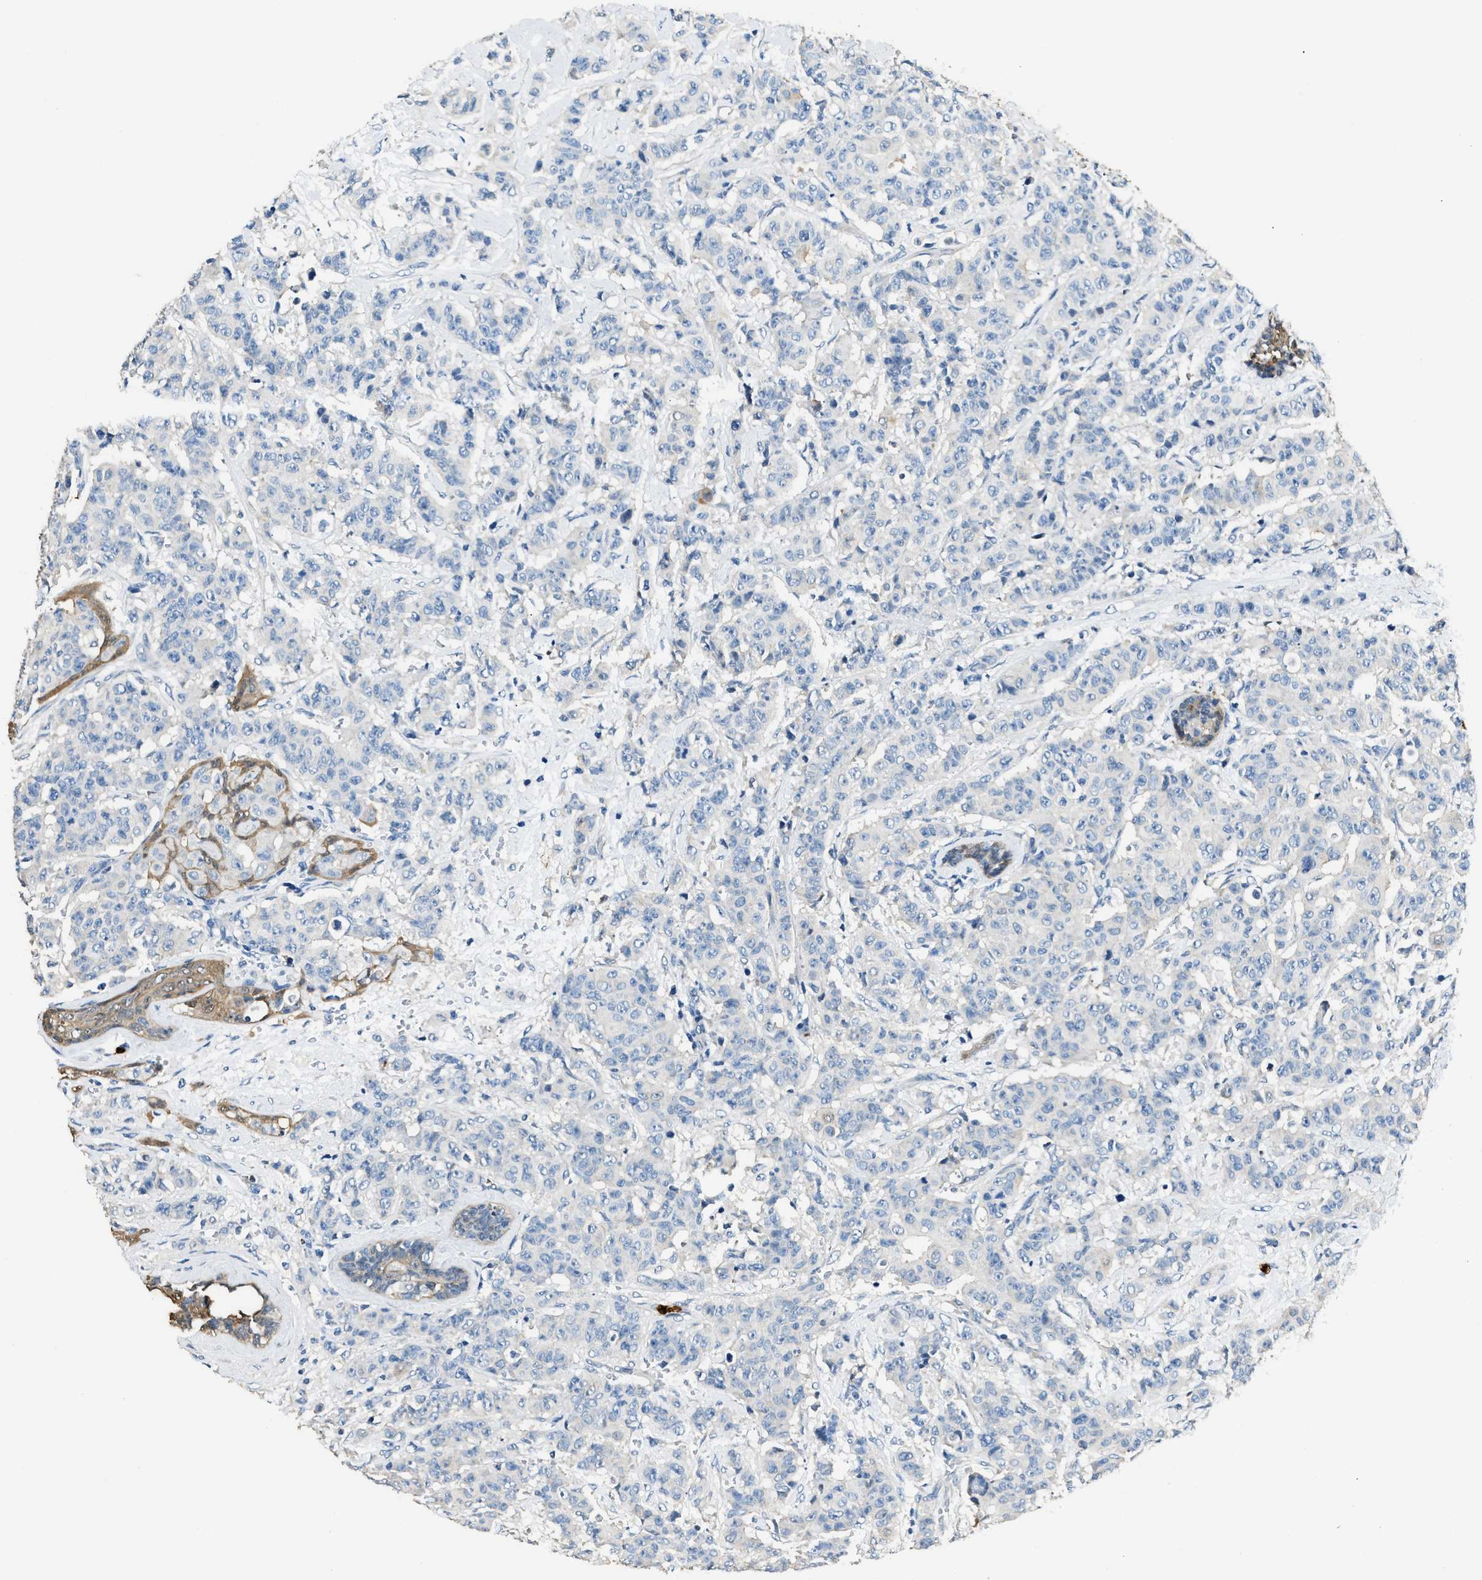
{"staining": {"intensity": "moderate", "quantity": "<25%", "location": "cytoplasmic/membranous,nuclear"}, "tissue": "breast cancer", "cell_type": "Tumor cells", "image_type": "cancer", "snomed": [{"axis": "morphology", "description": "Normal tissue, NOS"}, {"axis": "morphology", "description": "Duct carcinoma"}, {"axis": "topography", "description": "Breast"}], "caption": "Protein staining of breast cancer (intraductal carcinoma) tissue shows moderate cytoplasmic/membranous and nuclear expression in approximately <25% of tumor cells.", "gene": "ANXA3", "patient": {"sex": "female", "age": 40}}